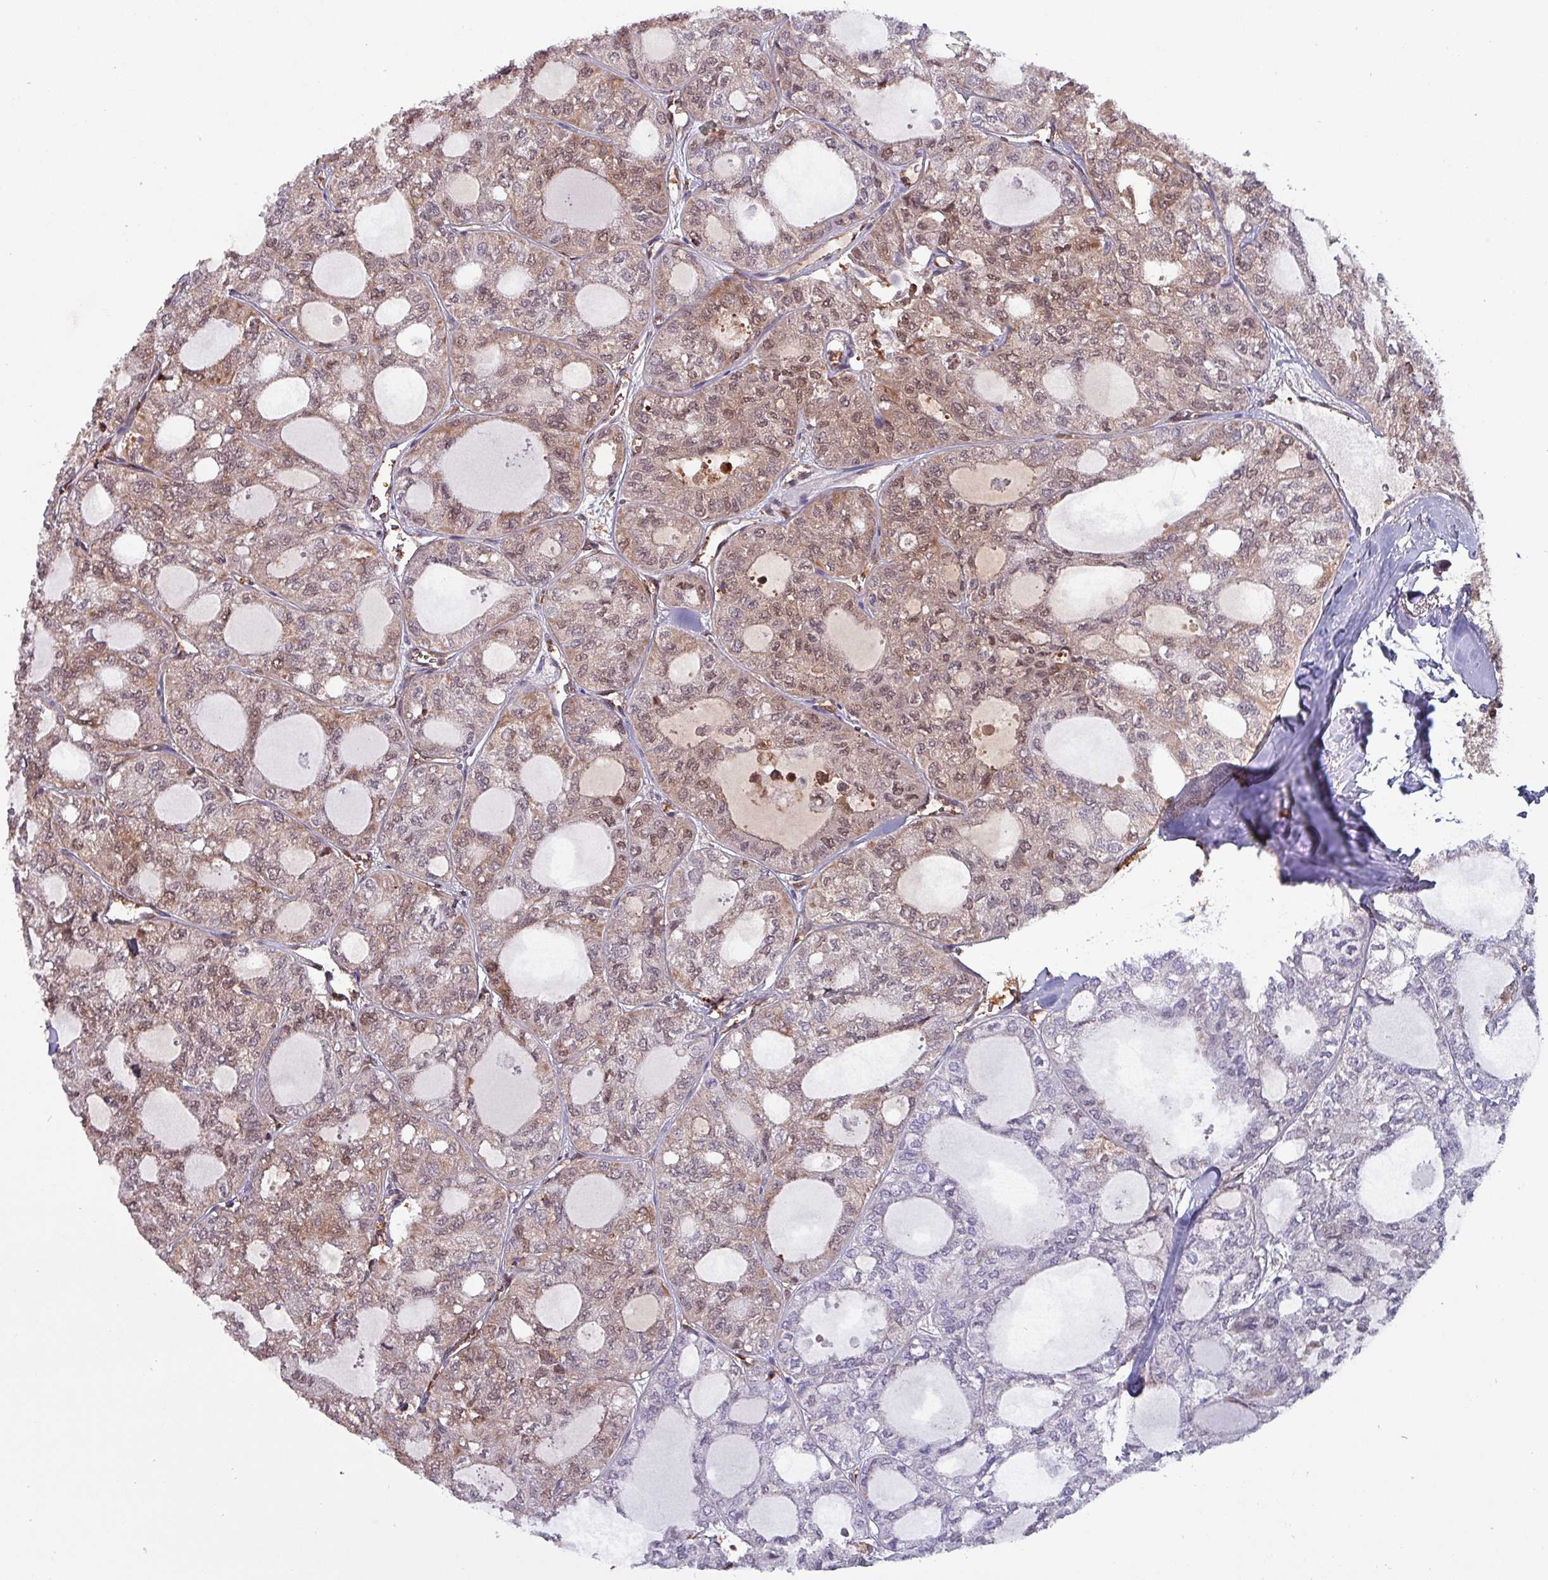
{"staining": {"intensity": "weak", "quantity": ">75%", "location": "cytoplasmic/membranous,nuclear"}, "tissue": "thyroid cancer", "cell_type": "Tumor cells", "image_type": "cancer", "snomed": [{"axis": "morphology", "description": "Follicular adenoma carcinoma, NOS"}, {"axis": "topography", "description": "Thyroid gland"}], "caption": "Tumor cells display low levels of weak cytoplasmic/membranous and nuclear expression in about >75% of cells in thyroid follicular adenoma carcinoma. (brown staining indicates protein expression, while blue staining denotes nuclei).", "gene": "PSMB8", "patient": {"sex": "male", "age": 75}}